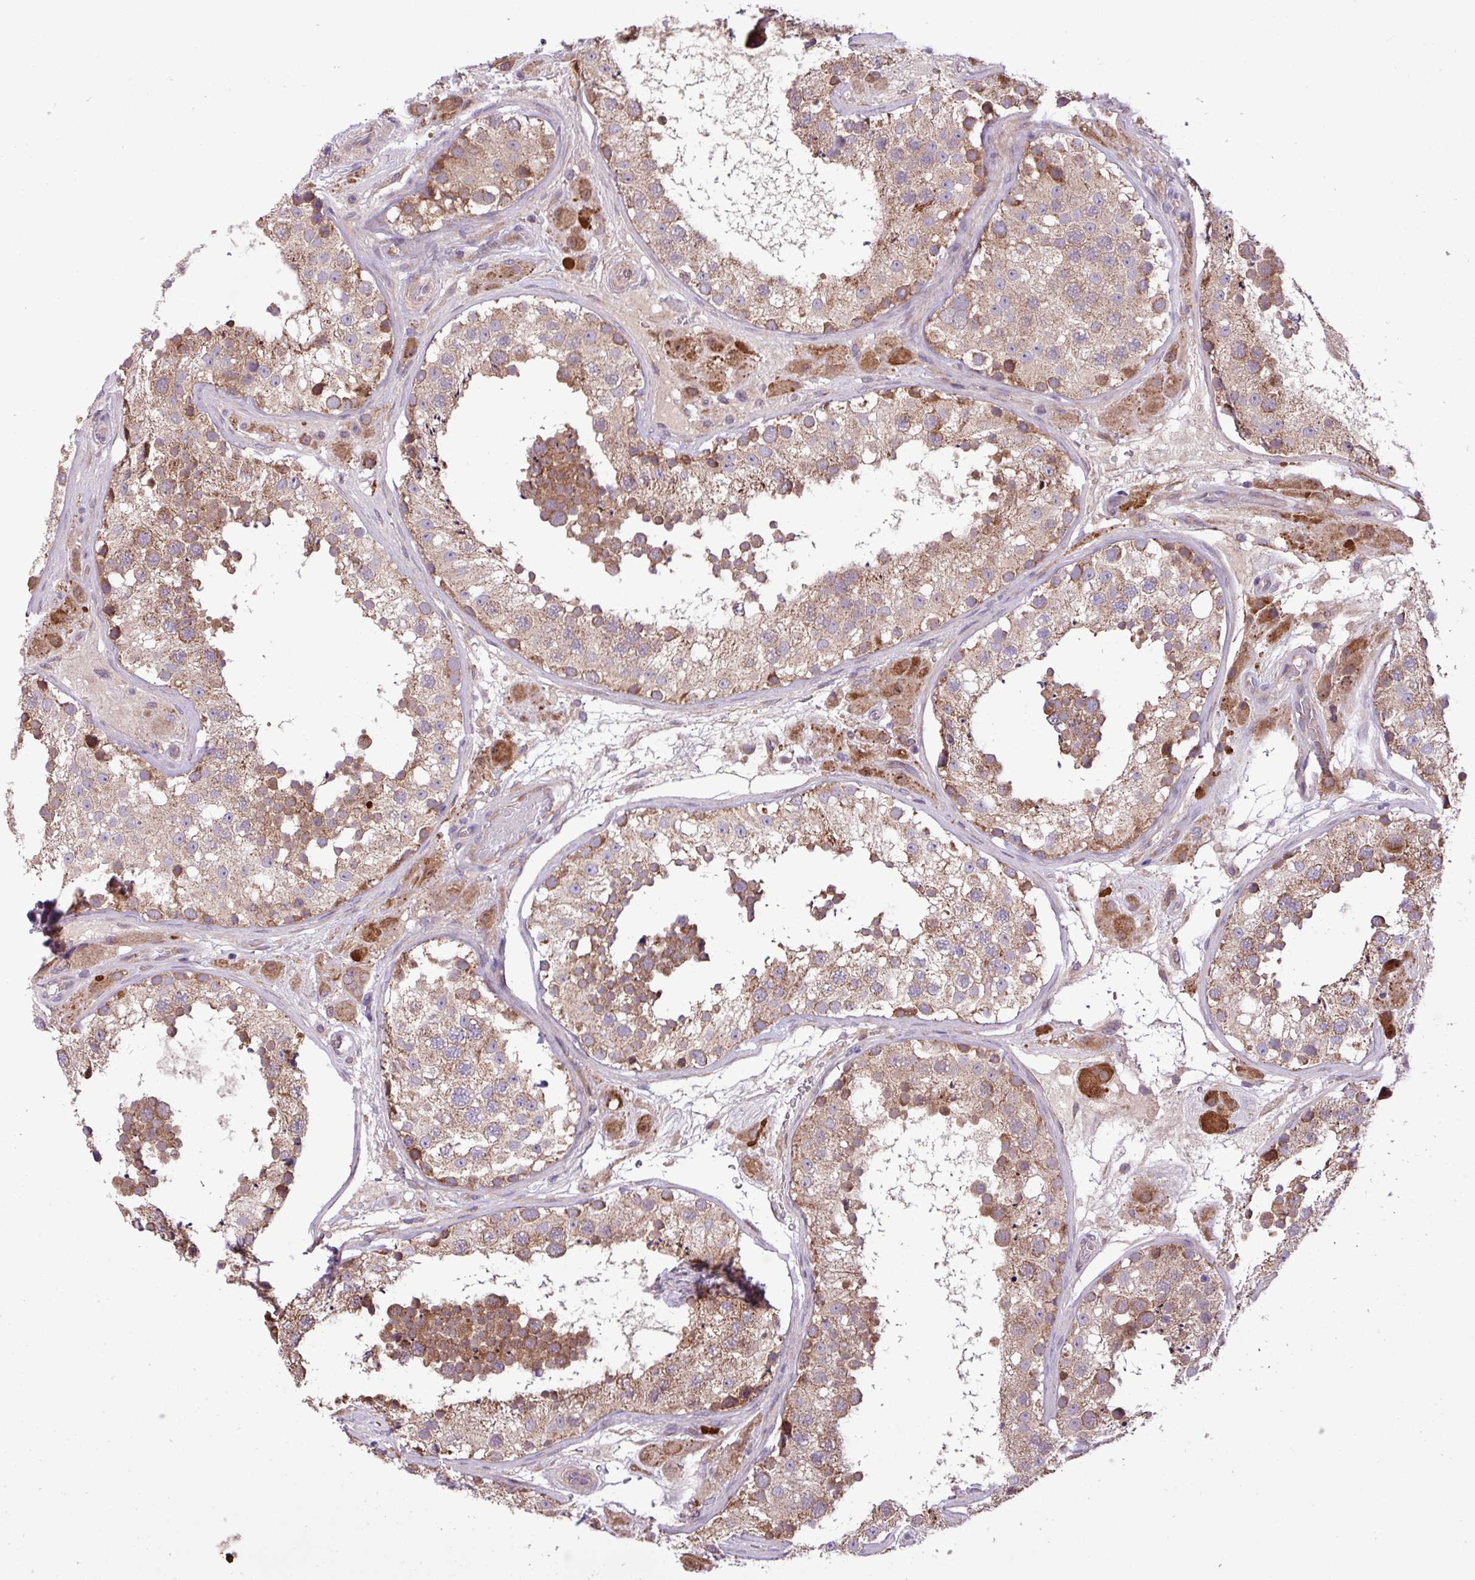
{"staining": {"intensity": "moderate", "quantity": ">75%", "location": "cytoplasmic/membranous"}, "tissue": "testis", "cell_type": "Cells in seminiferous ducts", "image_type": "normal", "snomed": [{"axis": "morphology", "description": "Normal tissue, NOS"}, {"axis": "topography", "description": "Testis"}], "caption": "Normal testis was stained to show a protein in brown. There is medium levels of moderate cytoplasmic/membranous expression in about >75% of cells in seminiferous ducts. Nuclei are stained in blue.", "gene": "TIMM10B", "patient": {"sex": "male", "age": 26}}